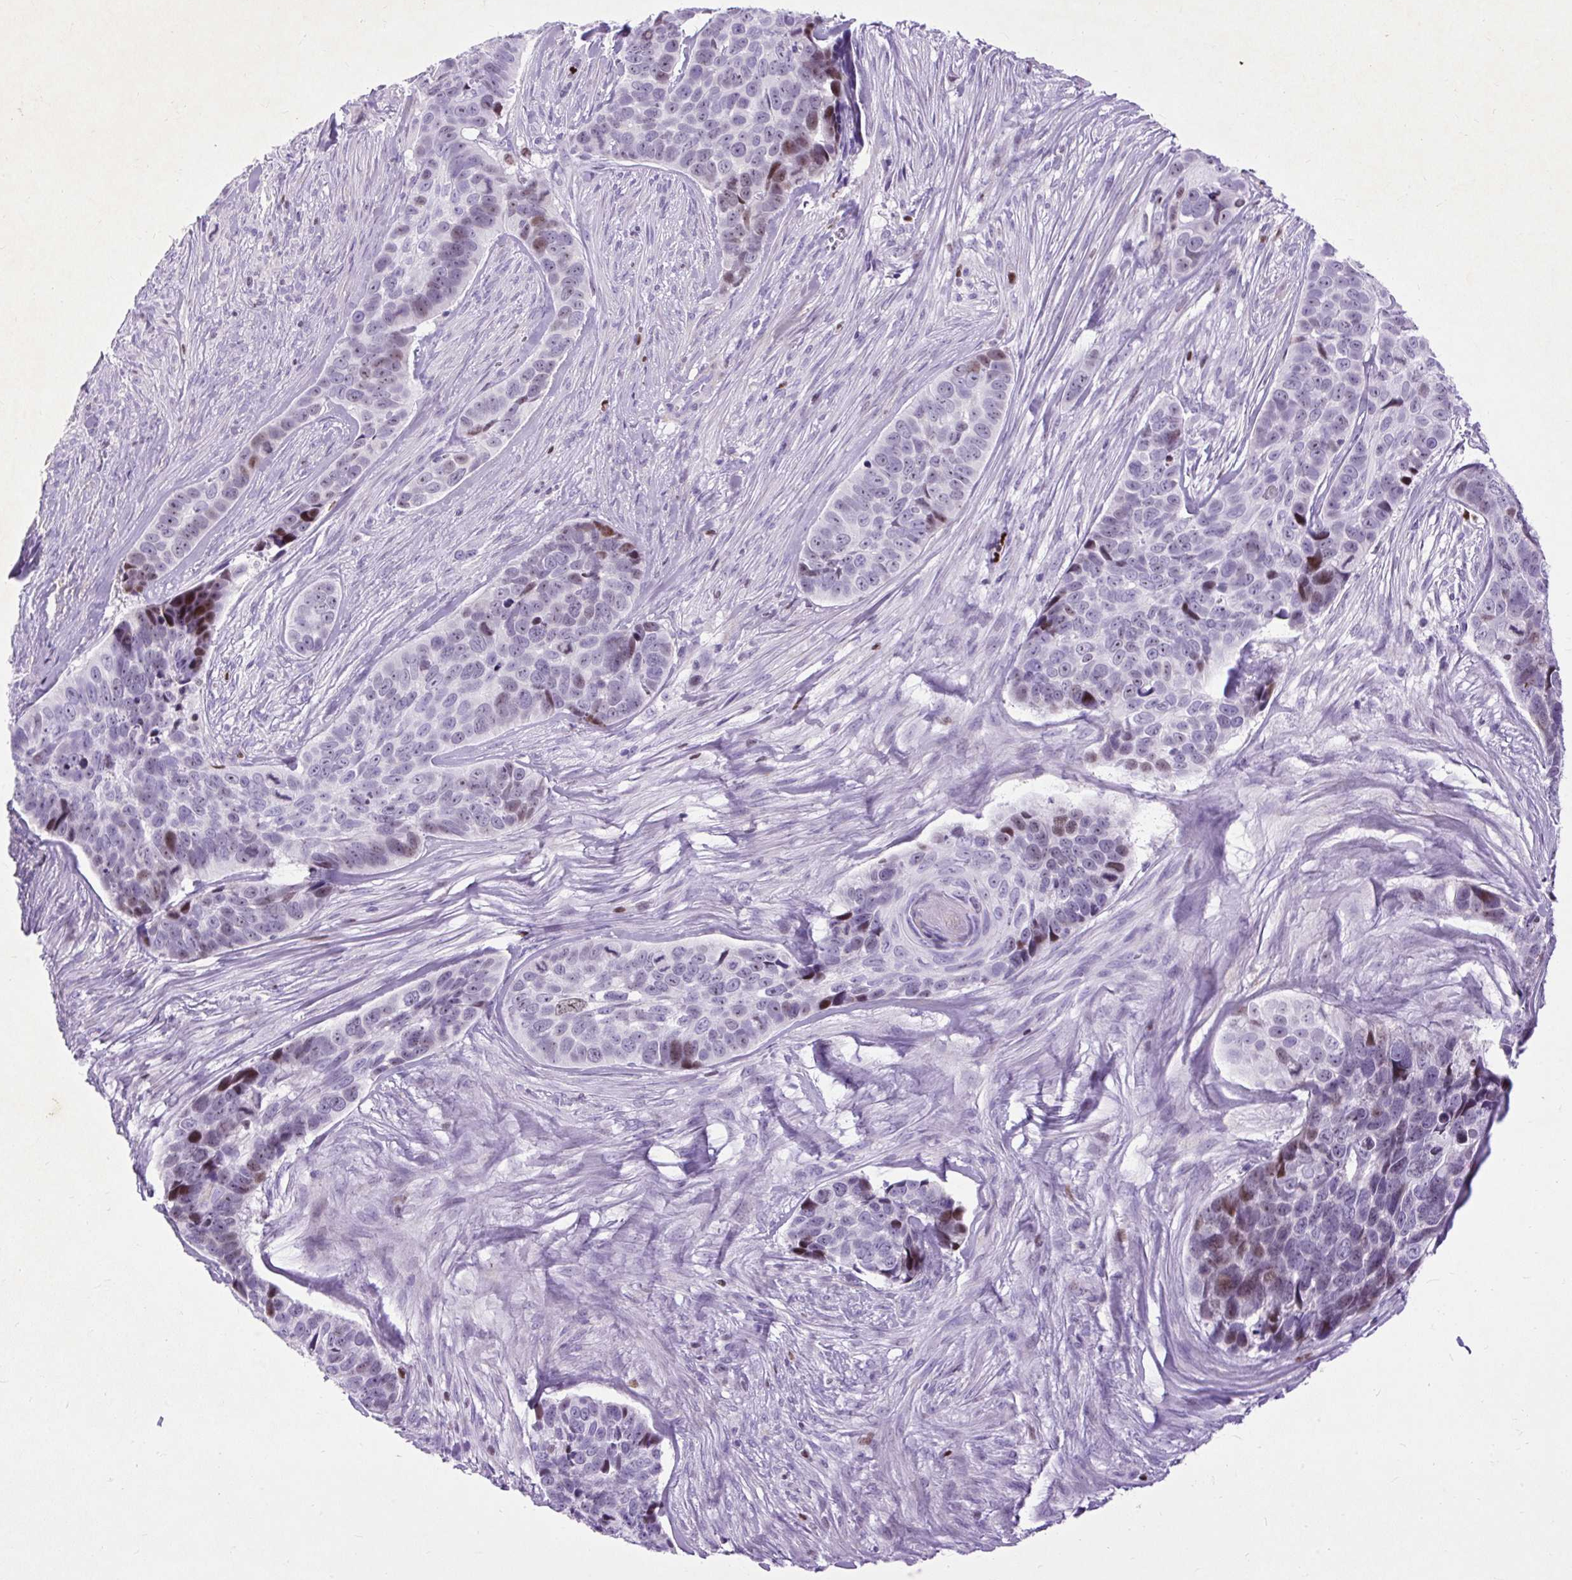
{"staining": {"intensity": "moderate", "quantity": "<25%", "location": "nuclear"}, "tissue": "skin cancer", "cell_type": "Tumor cells", "image_type": "cancer", "snomed": [{"axis": "morphology", "description": "Basal cell carcinoma"}, {"axis": "topography", "description": "Skin"}], "caption": "IHC staining of skin cancer (basal cell carcinoma), which exhibits low levels of moderate nuclear positivity in about <25% of tumor cells indicating moderate nuclear protein staining. The staining was performed using DAB (3,3'-diaminobenzidine) (brown) for protein detection and nuclei were counterstained in hematoxylin (blue).", "gene": "SPC24", "patient": {"sex": "female", "age": 82}}